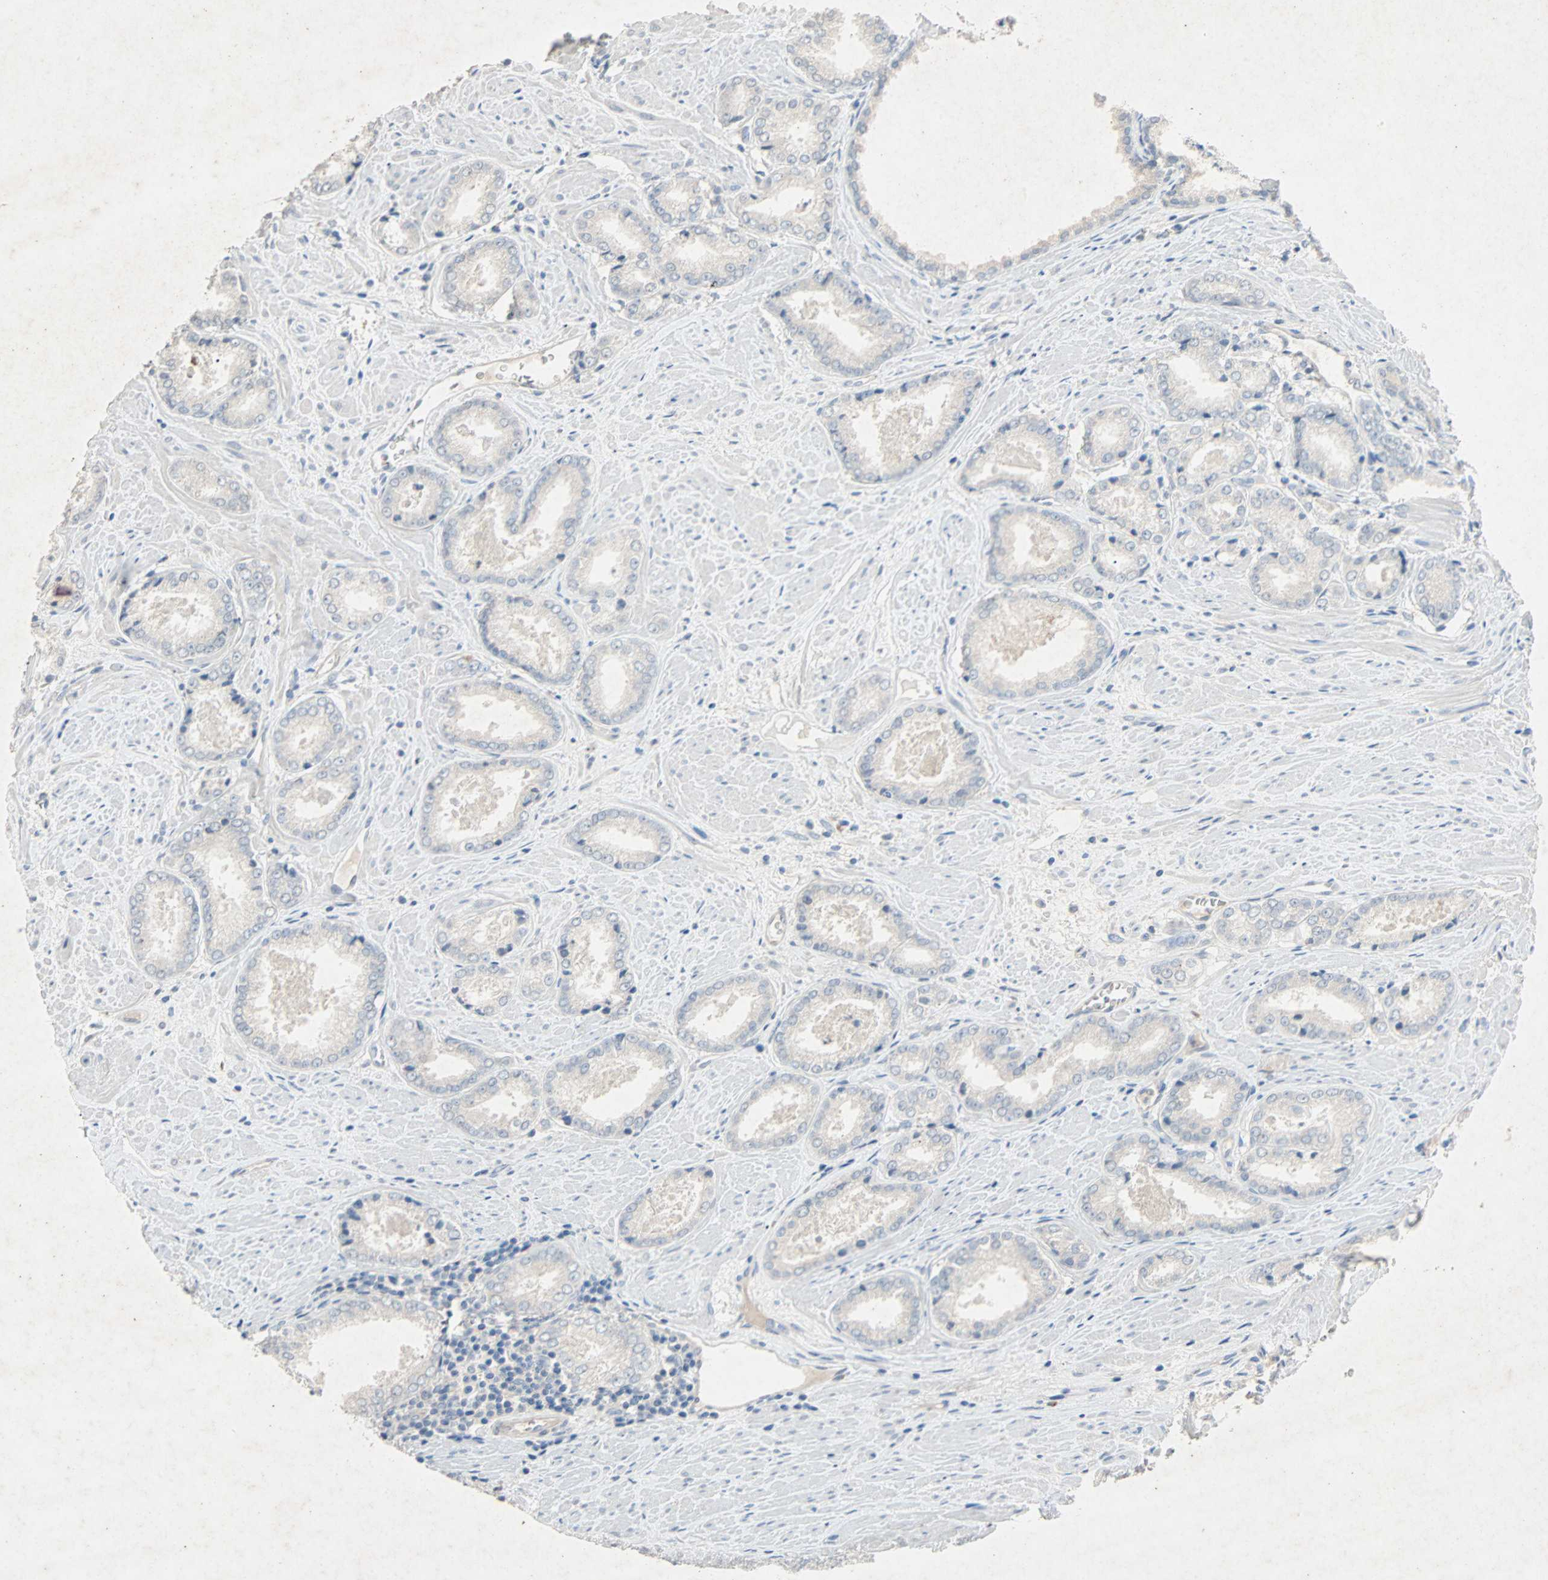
{"staining": {"intensity": "negative", "quantity": "none", "location": "none"}, "tissue": "prostate cancer", "cell_type": "Tumor cells", "image_type": "cancer", "snomed": [{"axis": "morphology", "description": "Adenocarcinoma, Low grade"}, {"axis": "topography", "description": "Prostate"}], "caption": "Prostate cancer was stained to show a protein in brown. There is no significant staining in tumor cells. (Immunohistochemistry, brightfield microscopy, high magnification).", "gene": "PCDHB2", "patient": {"sex": "male", "age": 64}}